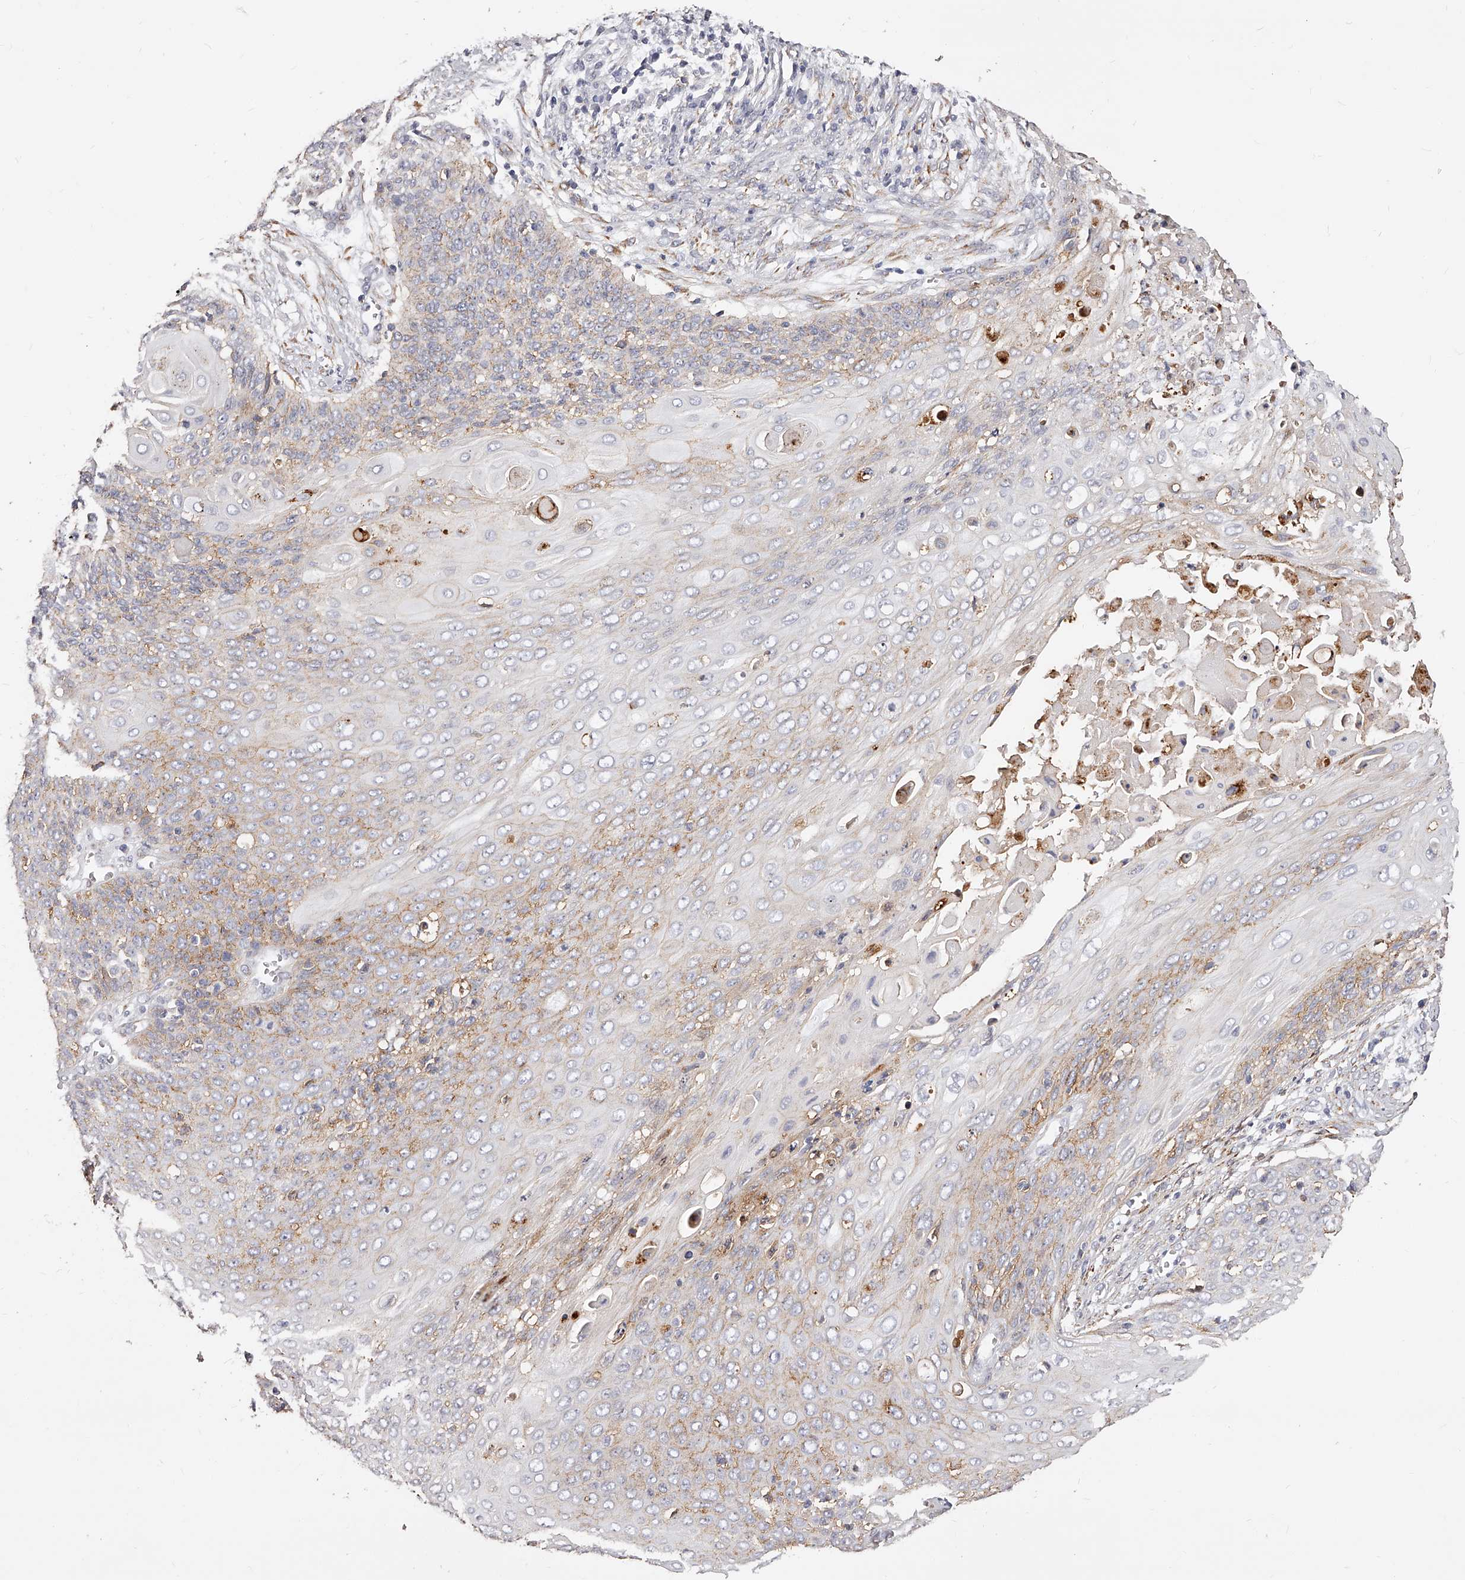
{"staining": {"intensity": "weak", "quantity": "25%-75%", "location": "cytoplasmic/membranous"}, "tissue": "cervical cancer", "cell_type": "Tumor cells", "image_type": "cancer", "snomed": [{"axis": "morphology", "description": "Squamous cell carcinoma, NOS"}, {"axis": "topography", "description": "Cervix"}], "caption": "Tumor cells show low levels of weak cytoplasmic/membranous staining in approximately 25%-75% of cells in cervical cancer.", "gene": "CD82", "patient": {"sex": "female", "age": 39}}